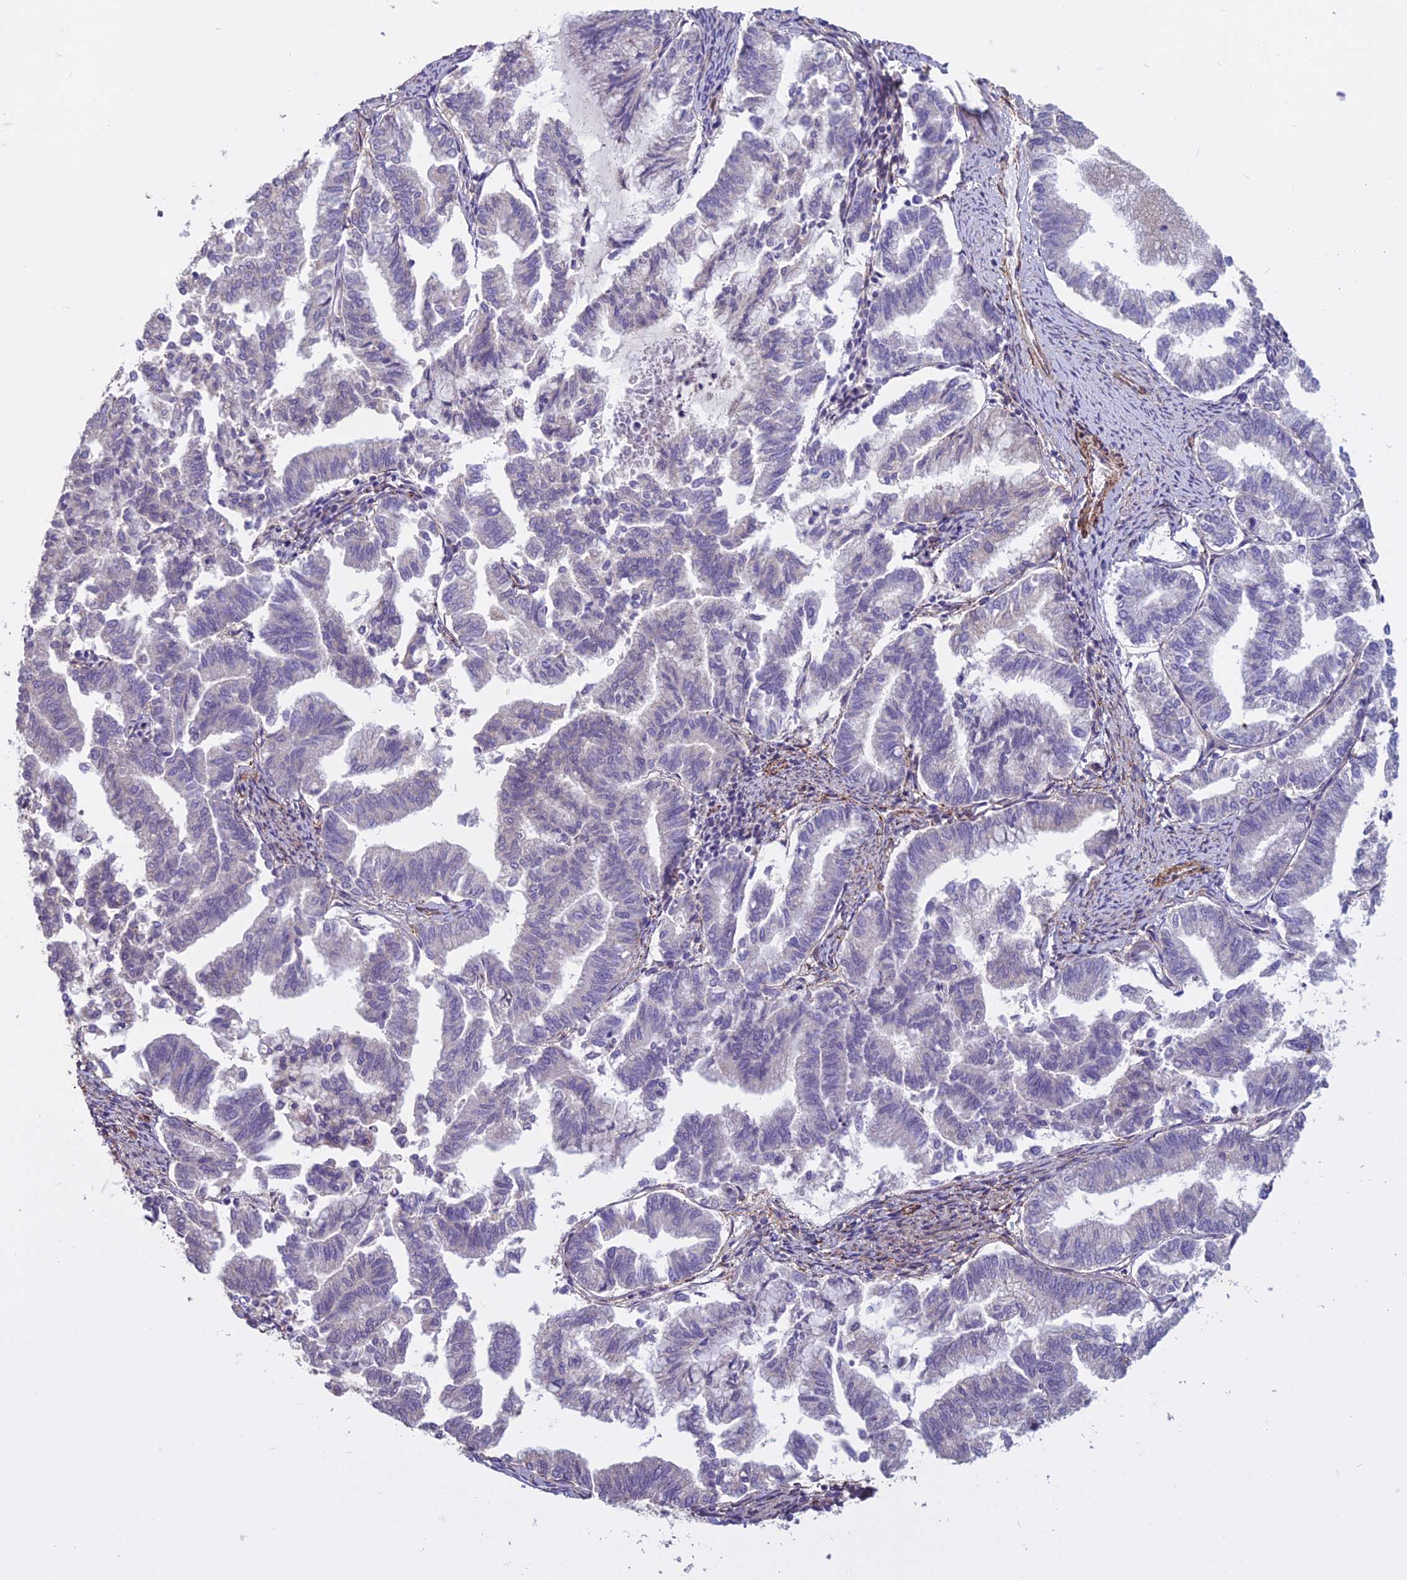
{"staining": {"intensity": "negative", "quantity": "none", "location": "none"}, "tissue": "endometrial cancer", "cell_type": "Tumor cells", "image_type": "cancer", "snomed": [{"axis": "morphology", "description": "Adenocarcinoma, NOS"}, {"axis": "topography", "description": "Endometrium"}], "caption": "This is an immunohistochemistry (IHC) photomicrograph of human adenocarcinoma (endometrial). There is no staining in tumor cells.", "gene": "DUS2", "patient": {"sex": "female", "age": 79}}